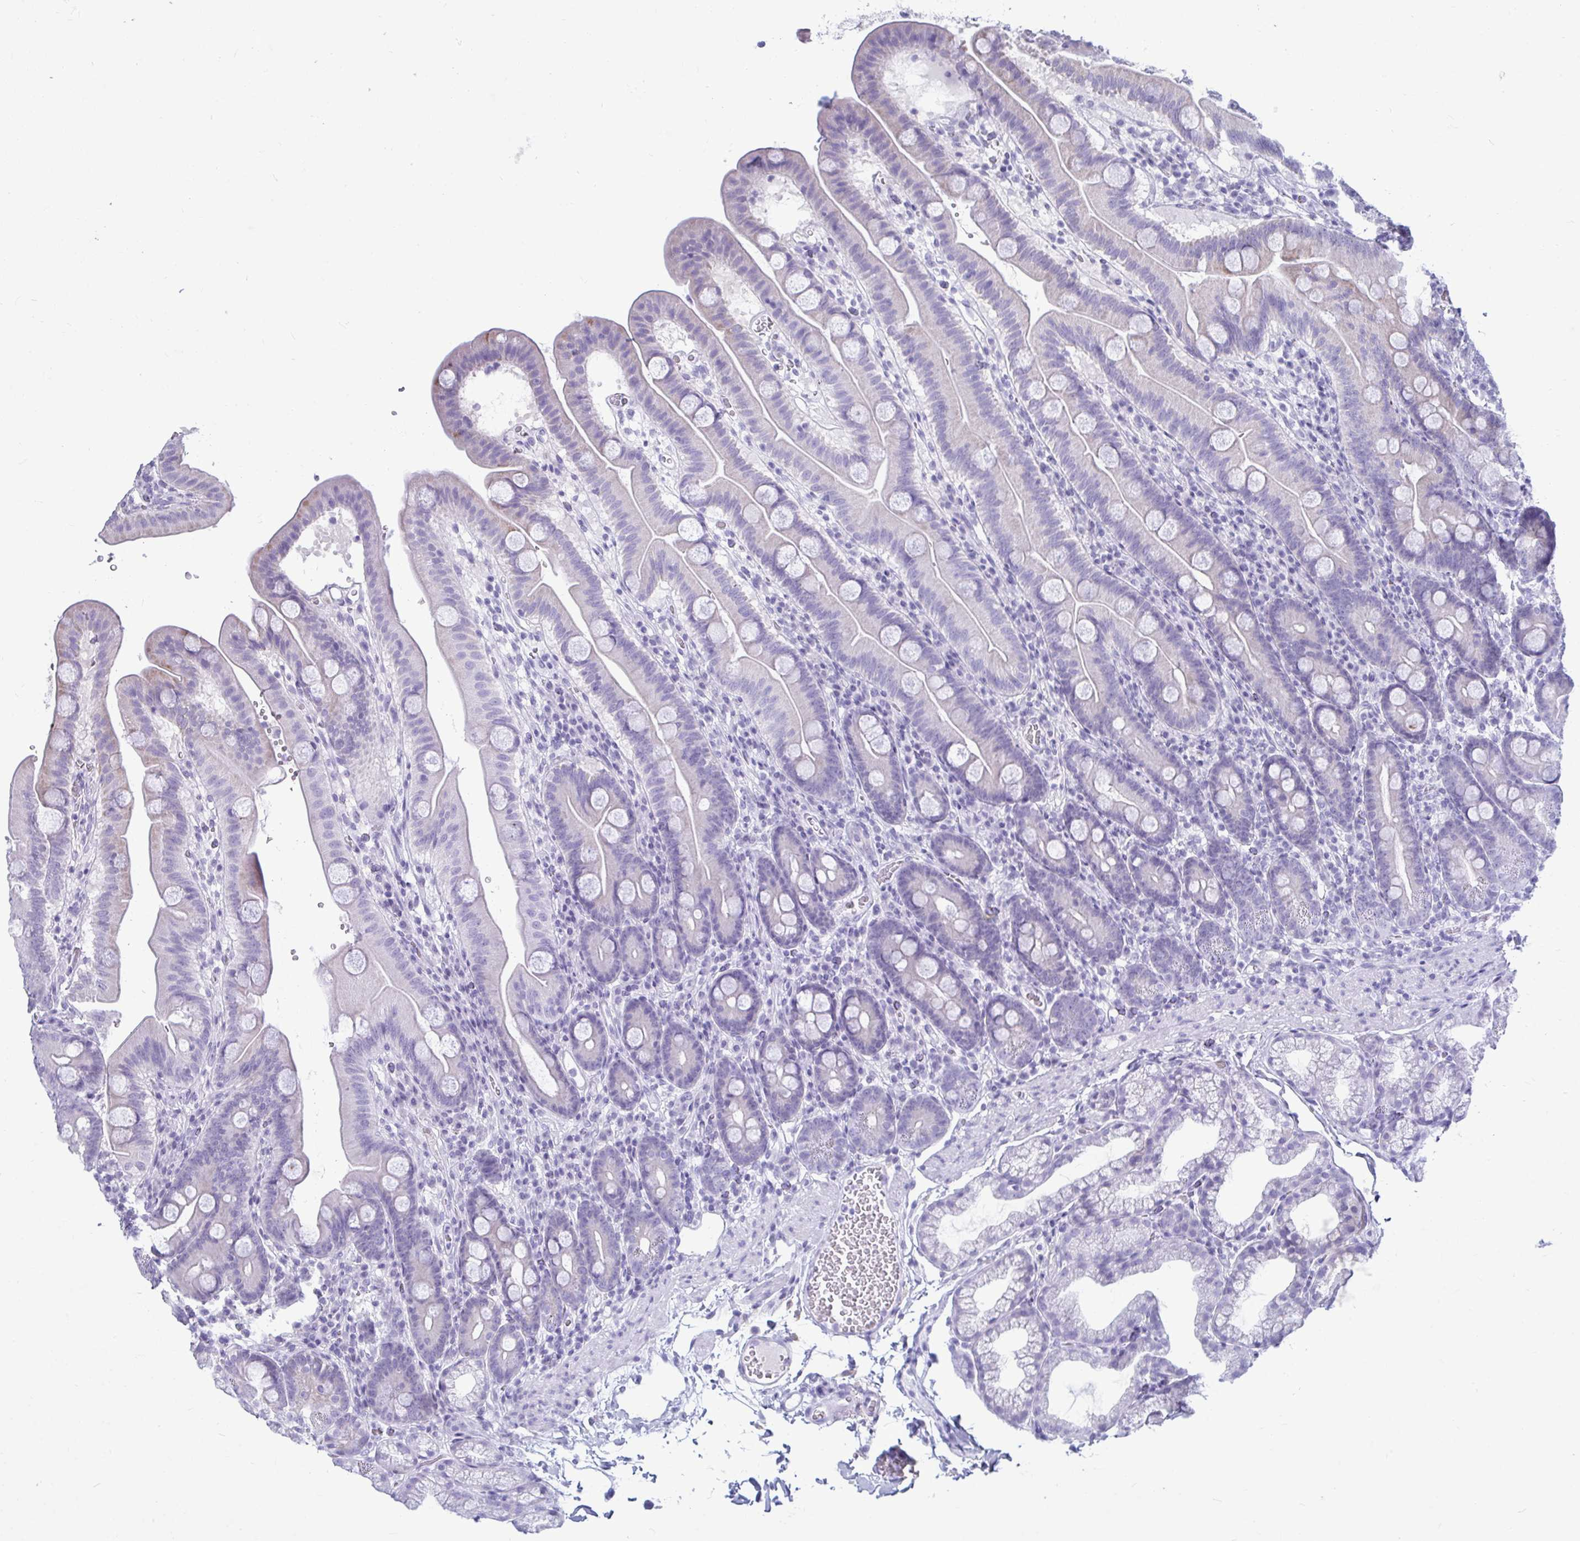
{"staining": {"intensity": "negative", "quantity": "none", "location": "none"}, "tissue": "duodenum", "cell_type": "Glandular cells", "image_type": "normal", "snomed": [{"axis": "morphology", "description": "Normal tissue, NOS"}, {"axis": "topography", "description": "Duodenum"}], "caption": "The photomicrograph demonstrates no significant staining in glandular cells of duodenum.", "gene": "ANKRD60", "patient": {"sex": "male", "age": 59}}